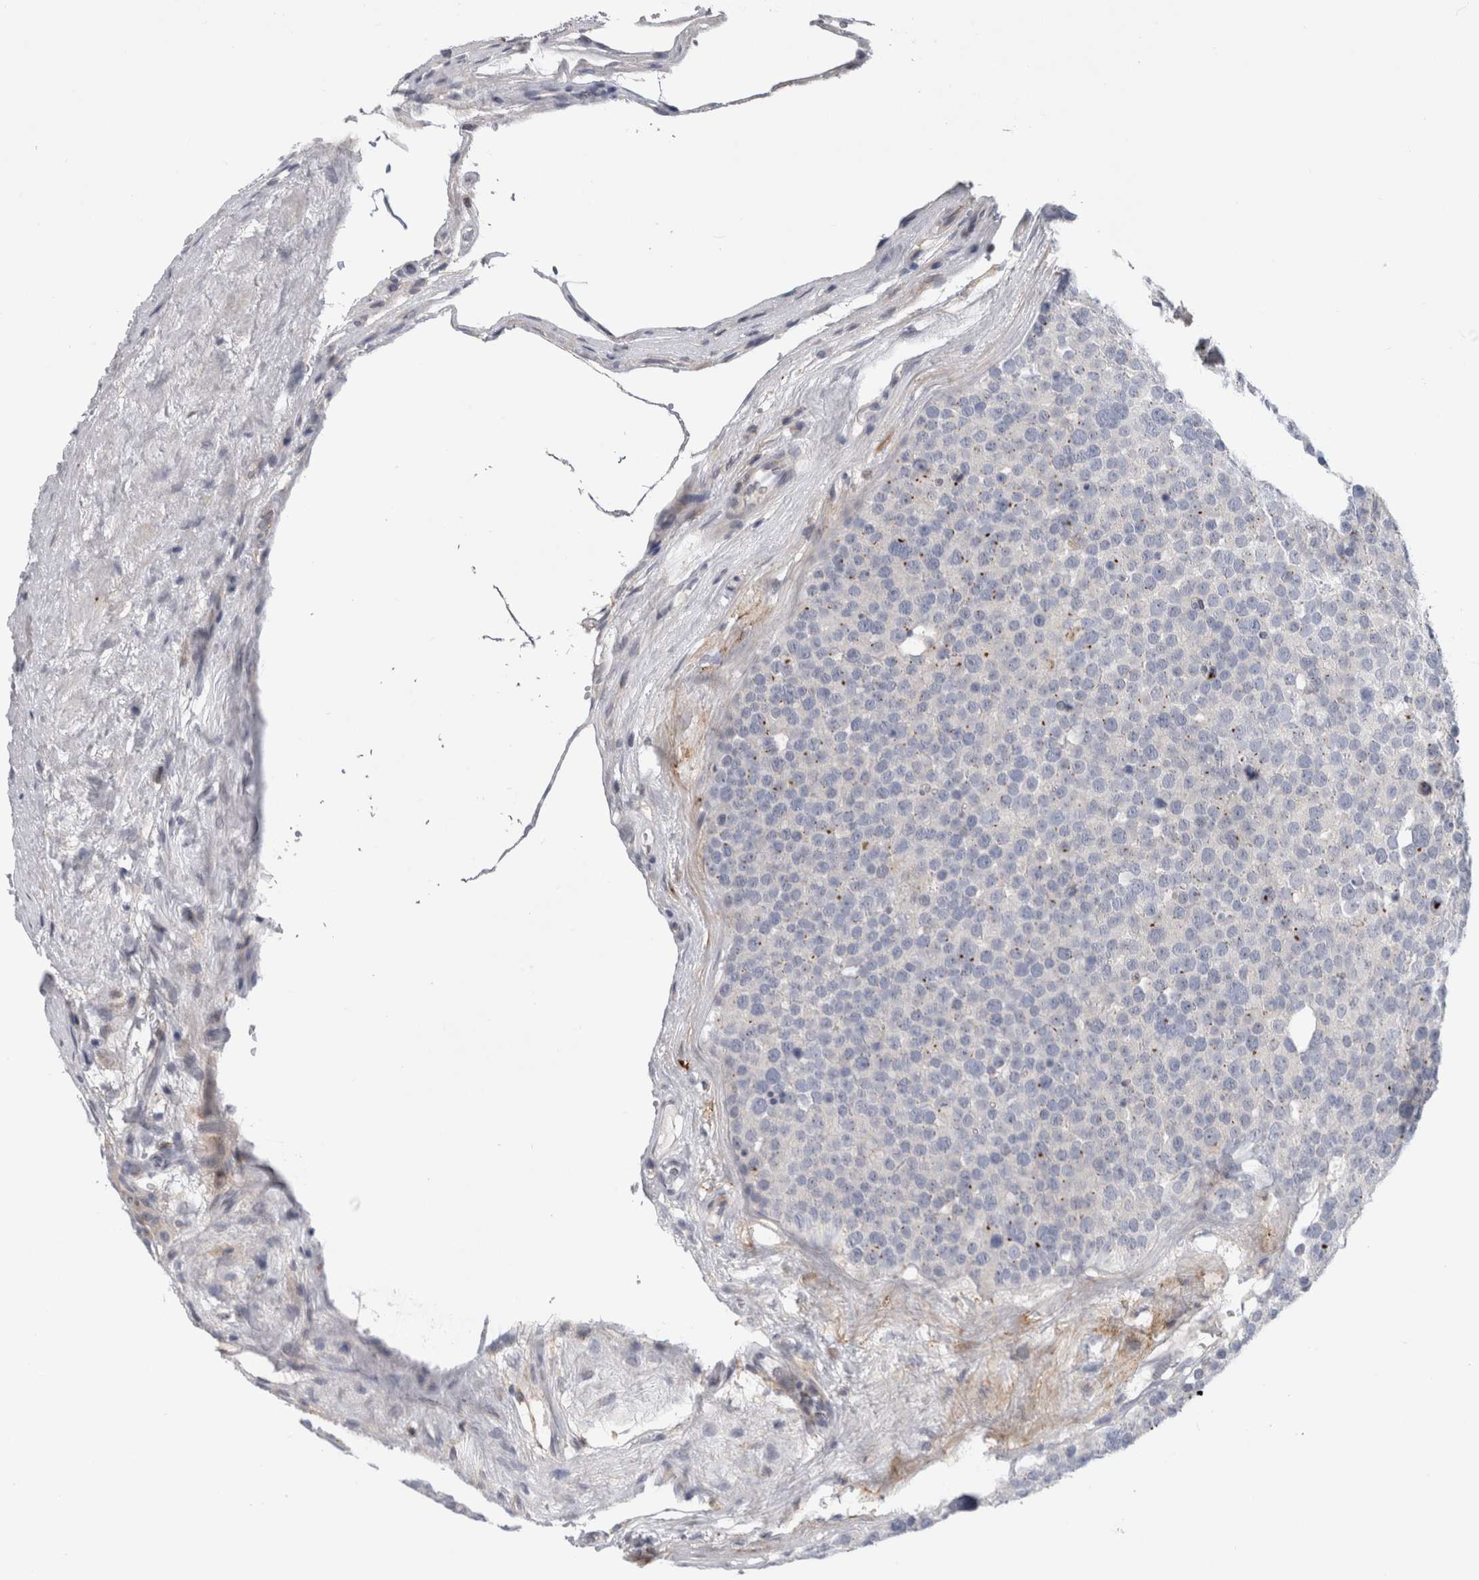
{"staining": {"intensity": "negative", "quantity": "none", "location": "none"}, "tissue": "testis cancer", "cell_type": "Tumor cells", "image_type": "cancer", "snomed": [{"axis": "morphology", "description": "Seminoma, NOS"}, {"axis": "topography", "description": "Testis"}], "caption": "Immunohistochemistry histopathology image of neoplastic tissue: human seminoma (testis) stained with DAB (3,3'-diaminobenzidine) exhibits no significant protein staining in tumor cells.", "gene": "DNAJC24", "patient": {"sex": "male", "age": 71}}